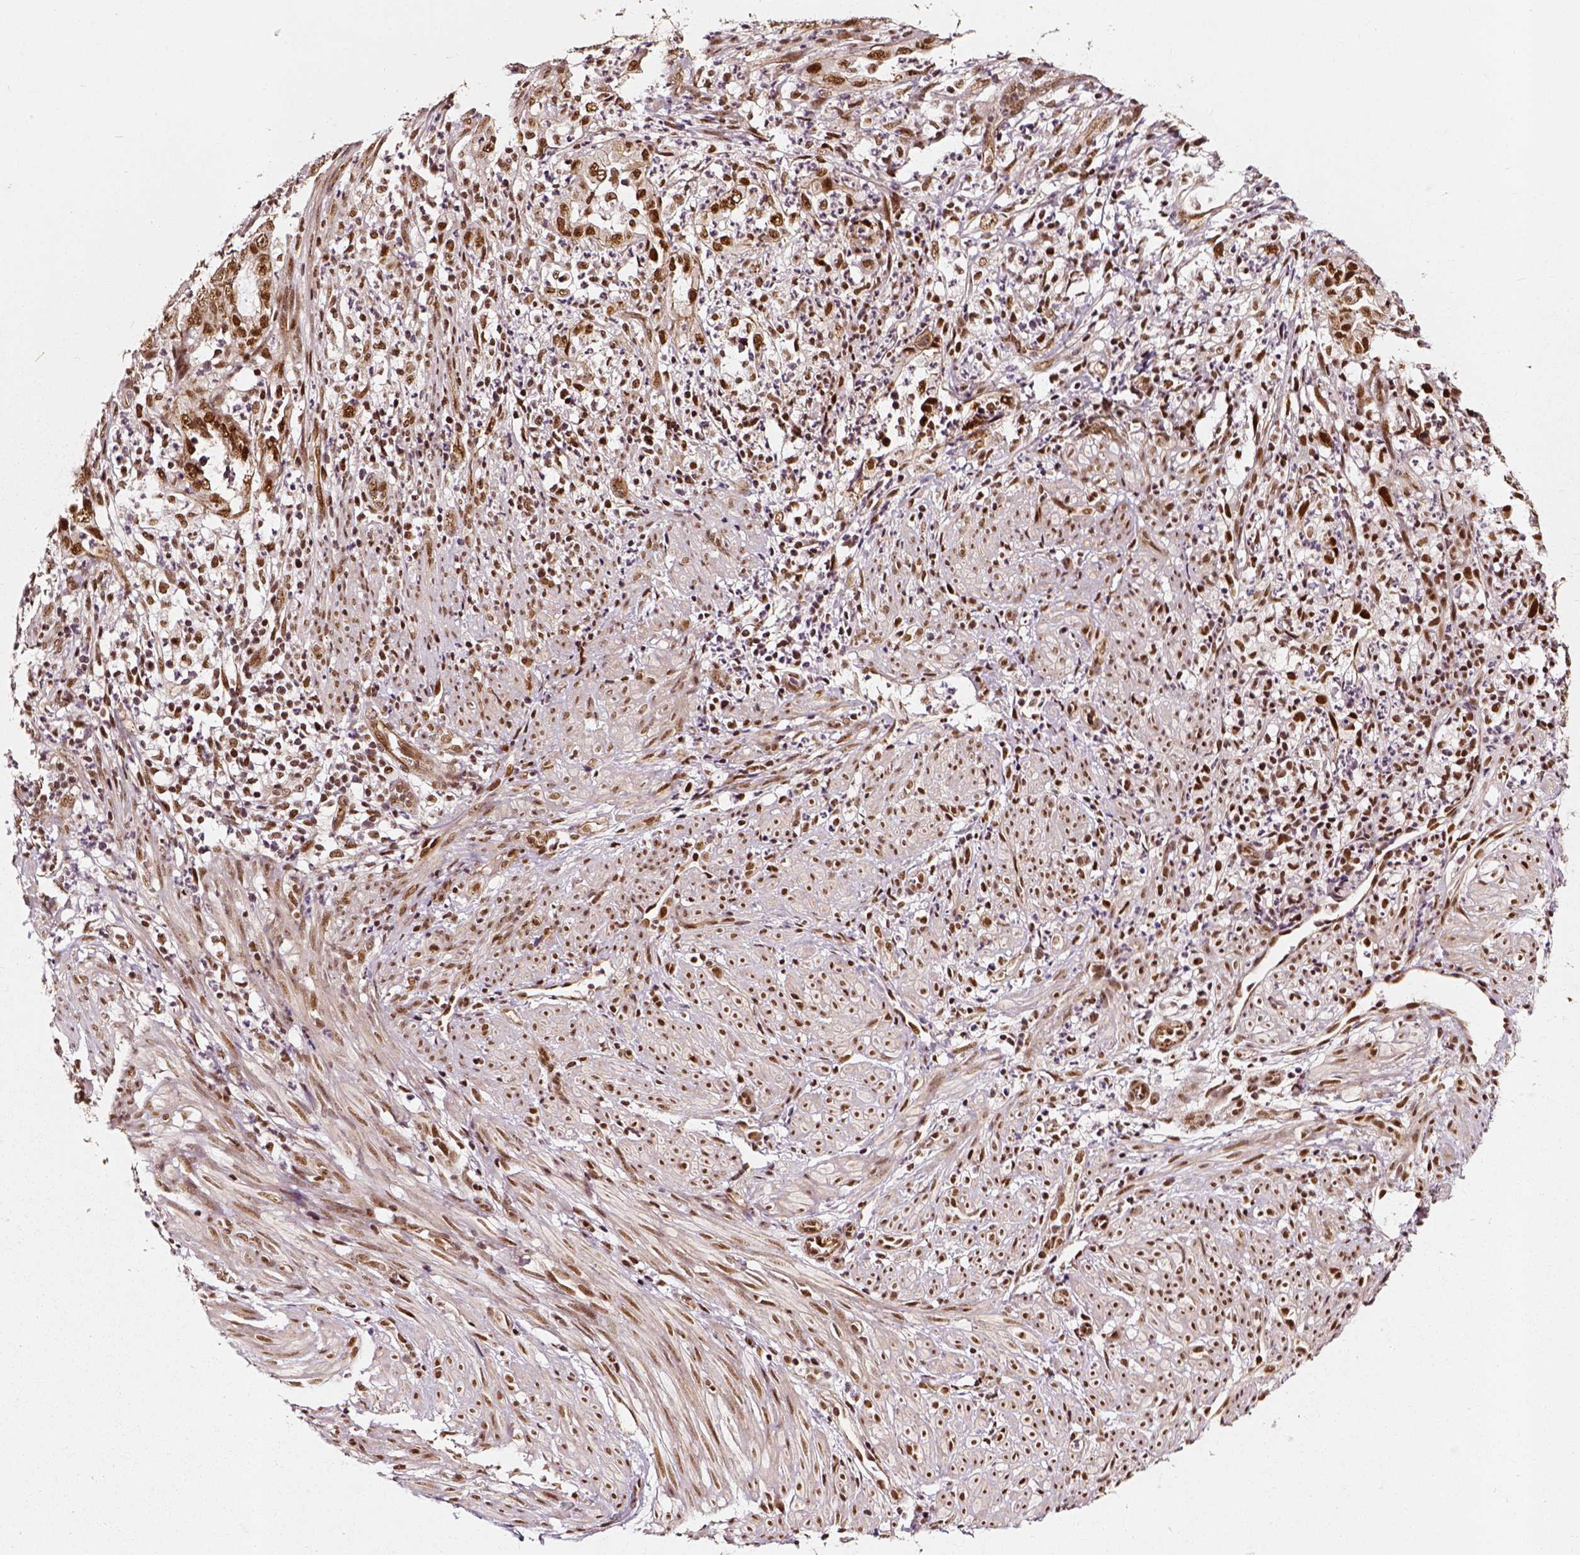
{"staining": {"intensity": "moderate", "quantity": ">75%", "location": "nuclear"}, "tissue": "endometrial cancer", "cell_type": "Tumor cells", "image_type": "cancer", "snomed": [{"axis": "morphology", "description": "Adenocarcinoma, NOS"}, {"axis": "topography", "description": "Endometrium"}], "caption": "IHC micrograph of neoplastic tissue: human adenocarcinoma (endometrial) stained using immunohistochemistry reveals medium levels of moderate protein expression localized specifically in the nuclear of tumor cells, appearing as a nuclear brown color.", "gene": "NACC1", "patient": {"sex": "female", "age": 51}}